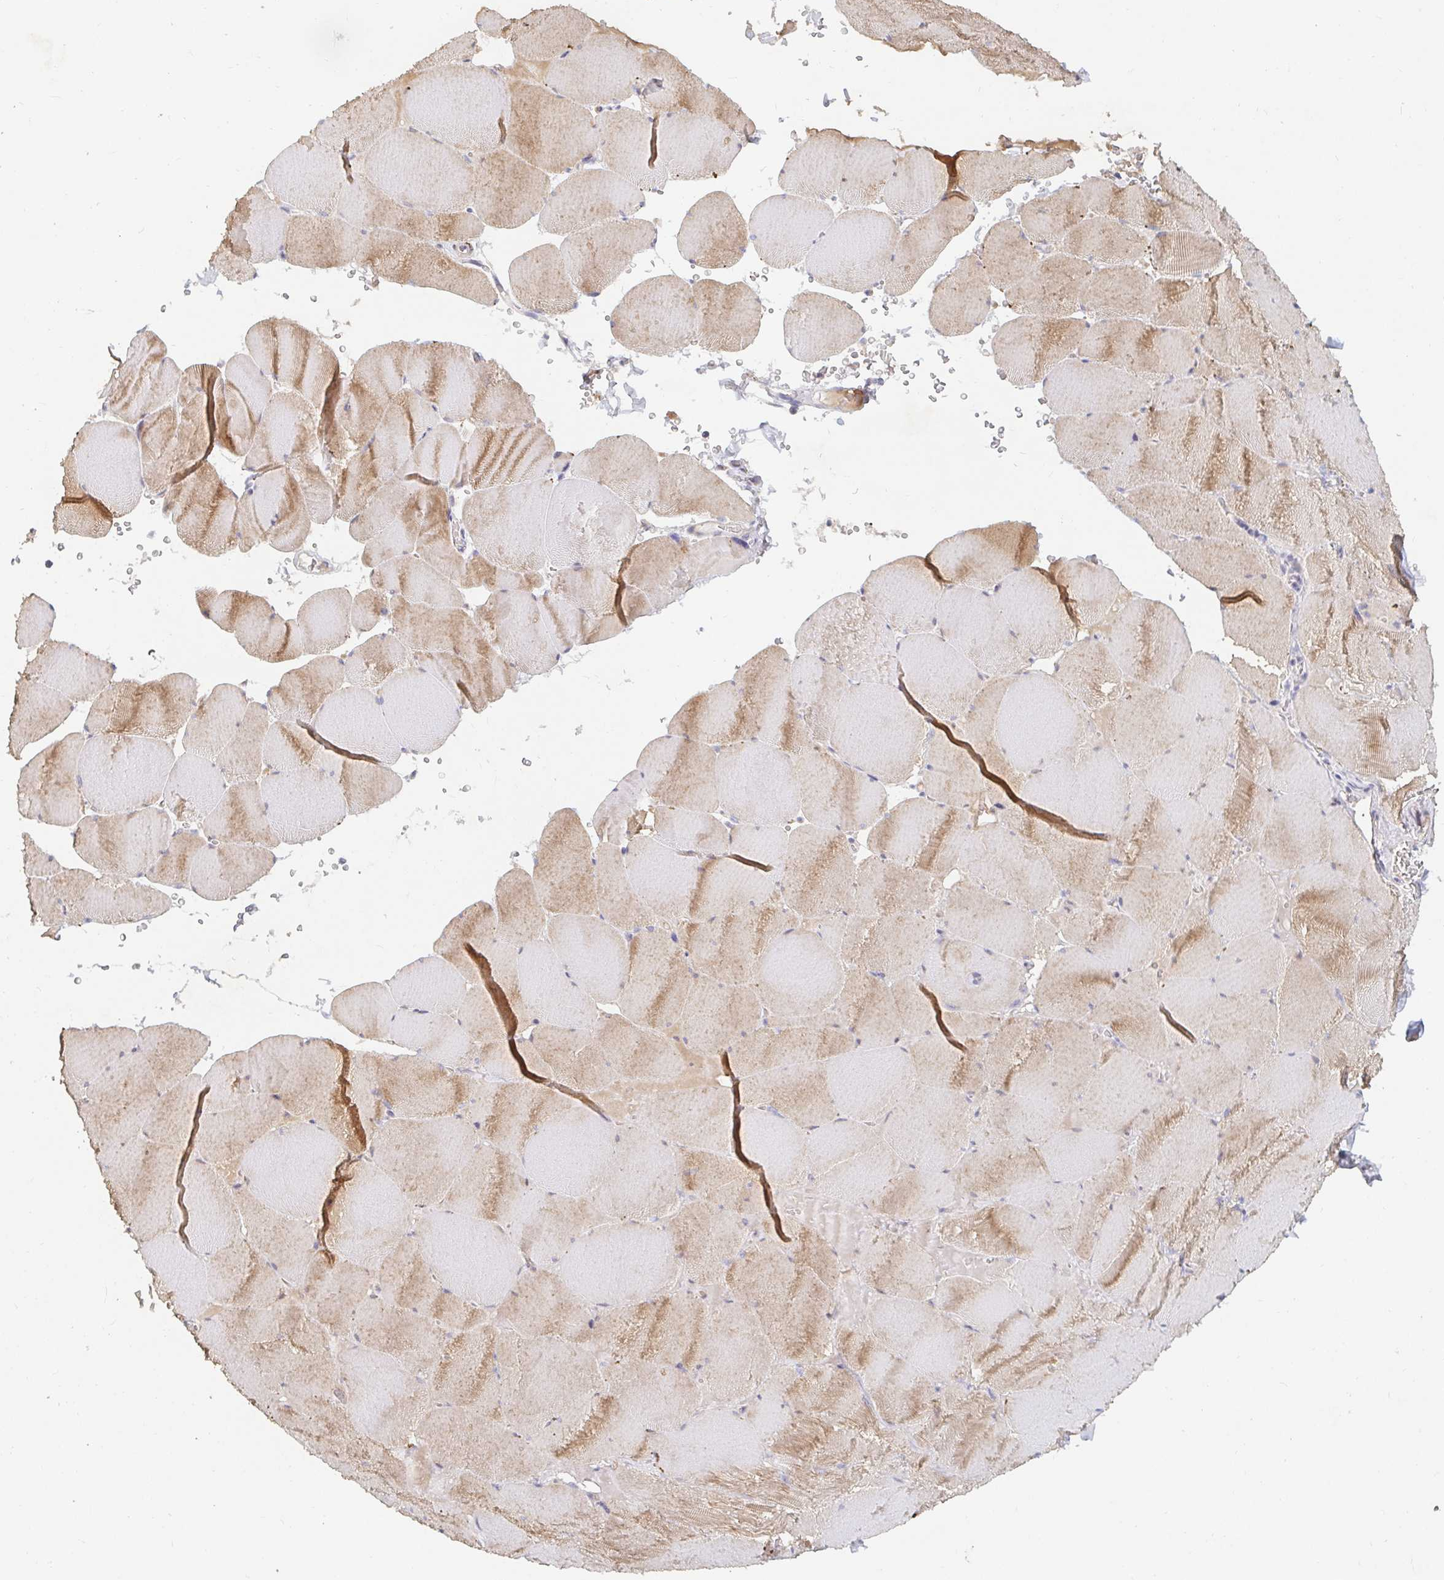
{"staining": {"intensity": "moderate", "quantity": "25%-75%", "location": "cytoplasmic/membranous"}, "tissue": "skeletal muscle", "cell_type": "Myocytes", "image_type": "normal", "snomed": [{"axis": "morphology", "description": "Normal tissue, NOS"}, {"axis": "topography", "description": "Skeletal muscle"}, {"axis": "topography", "description": "Head-Neck"}], "caption": "Immunohistochemistry (IHC) (DAB) staining of benign skeletal muscle reveals moderate cytoplasmic/membranous protein positivity in approximately 25%-75% of myocytes.", "gene": "NME9", "patient": {"sex": "male", "age": 66}}